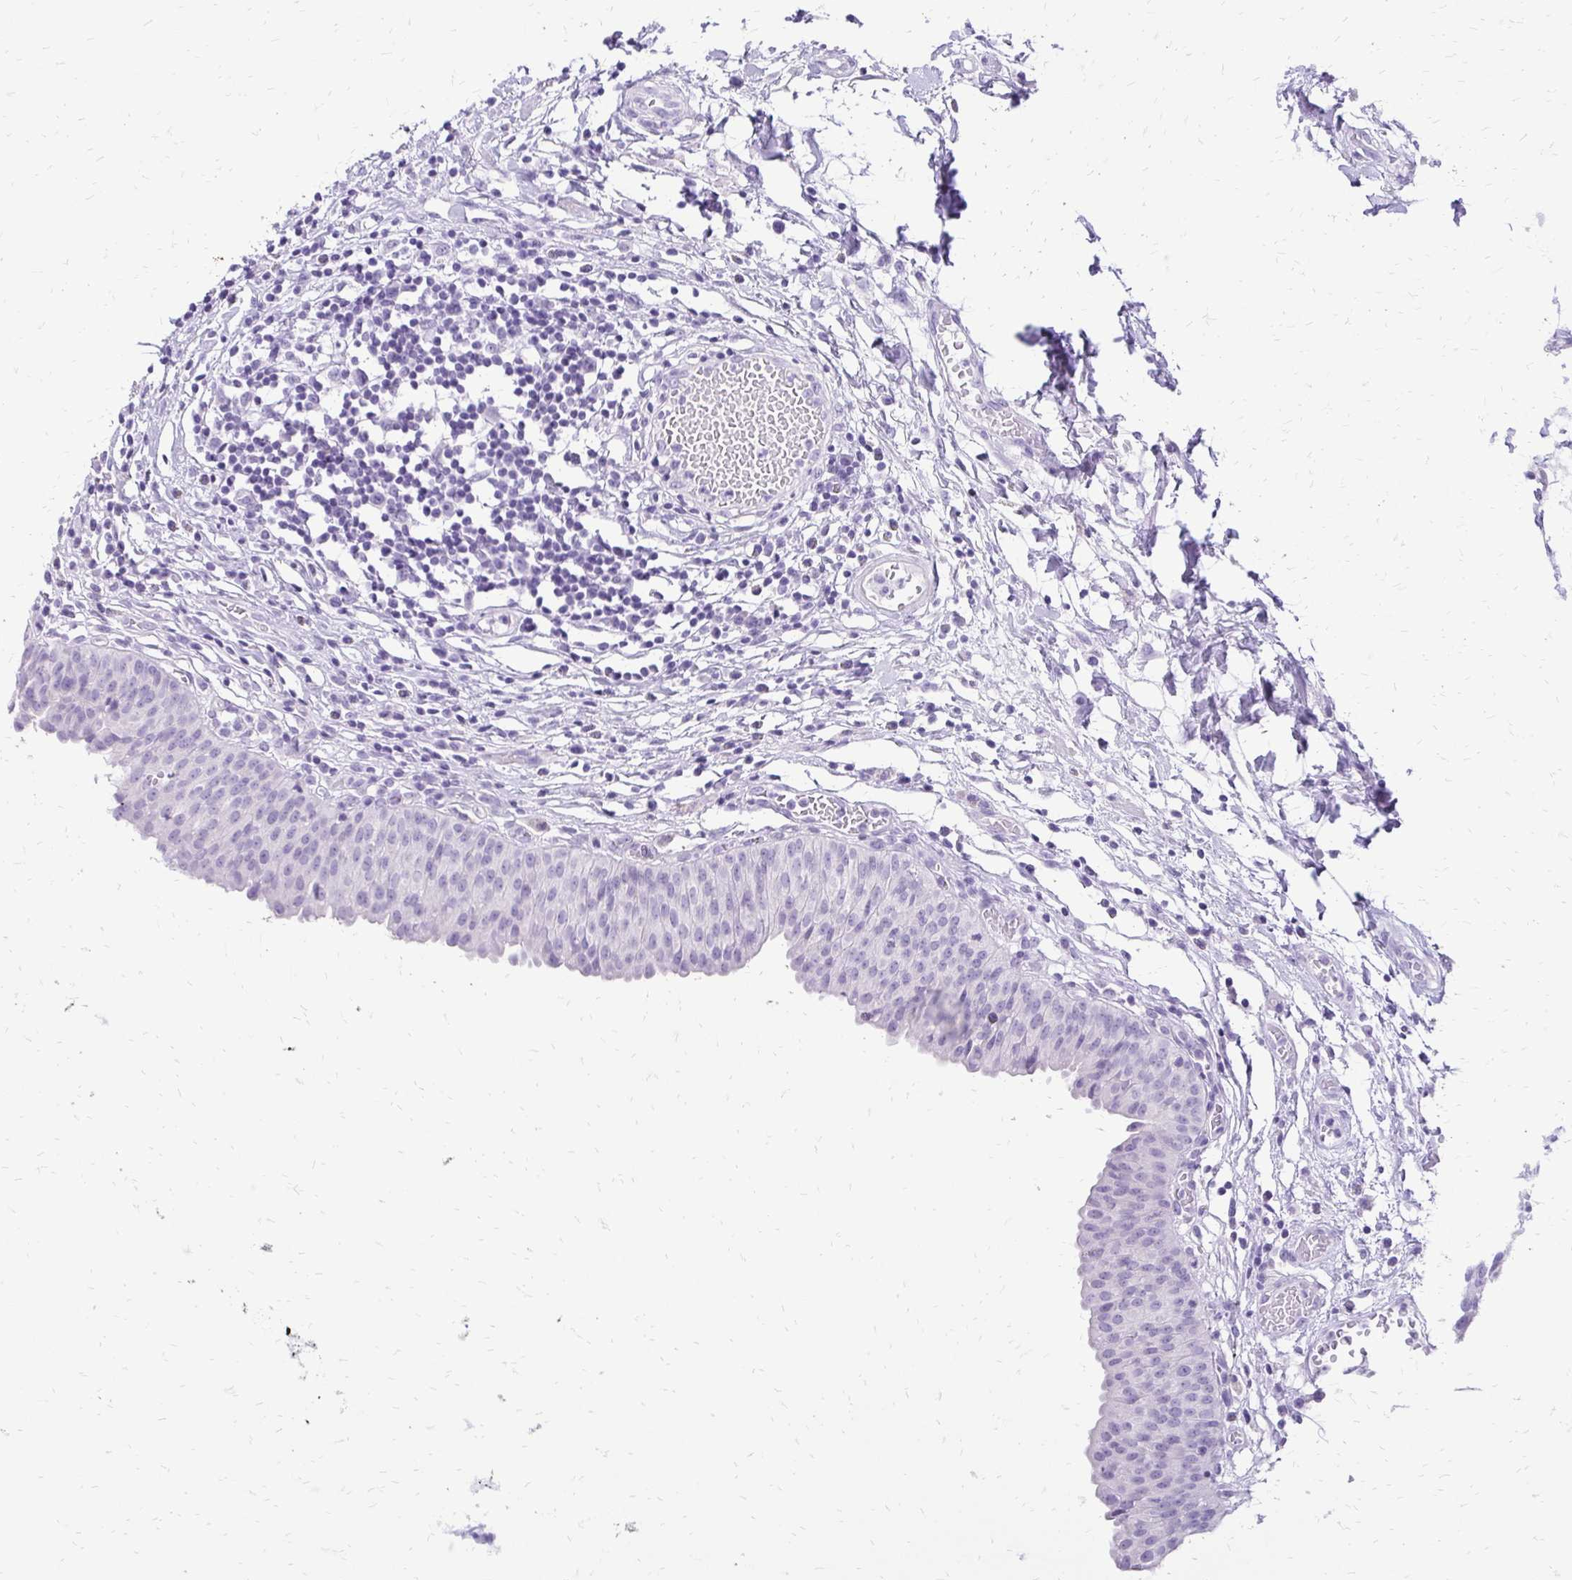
{"staining": {"intensity": "negative", "quantity": "none", "location": "none"}, "tissue": "urinary bladder", "cell_type": "Urothelial cells", "image_type": "normal", "snomed": [{"axis": "morphology", "description": "Normal tissue, NOS"}, {"axis": "topography", "description": "Urinary bladder"}], "caption": "Urothelial cells show no significant expression in unremarkable urinary bladder. (Stains: DAB immunohistochemistry with hematoxylin counter stain, Microscopy: brightfield microscopy at high magnification).", "gene": "SLC32A1", "patient": {"sex": "male", "age": 64}}